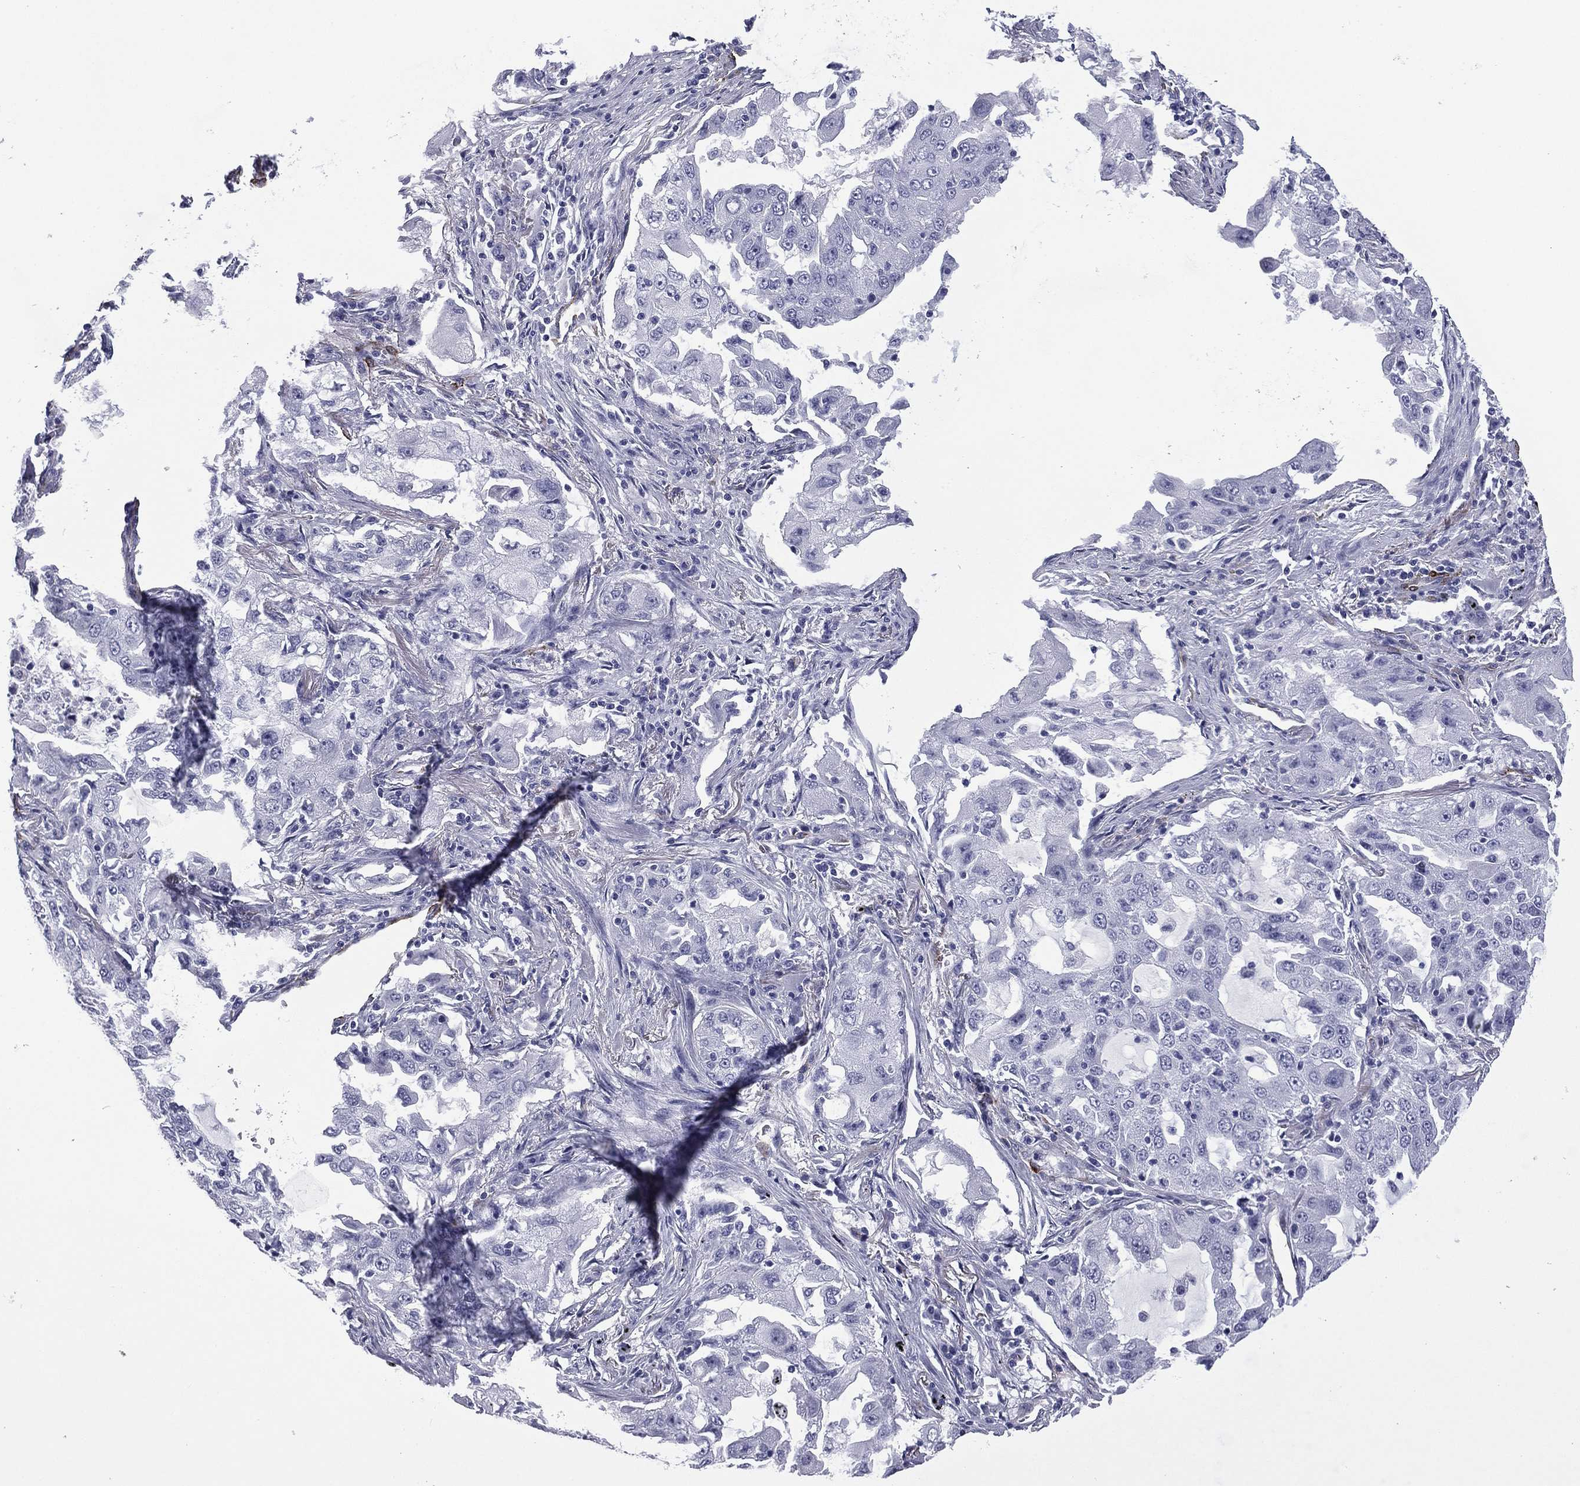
{"staining": {"intensity": "negative", "quantity": "none", "location": "none"}, "tissue": "lung cancer", "cell_type": "Tumor cells", "image_type": "cancer", "snomed": [{"axis": "morphology", "description": "Adenocarcinoma, NOS"}, {"axis": "topography", "description": "Lung"}], "caption": "Immunohistochemical staining of human lung cancer demonstrates no significant expression in tumor cells.", "gene": "CAVIN3", "patient": {"sex": "female", "age": 61}}